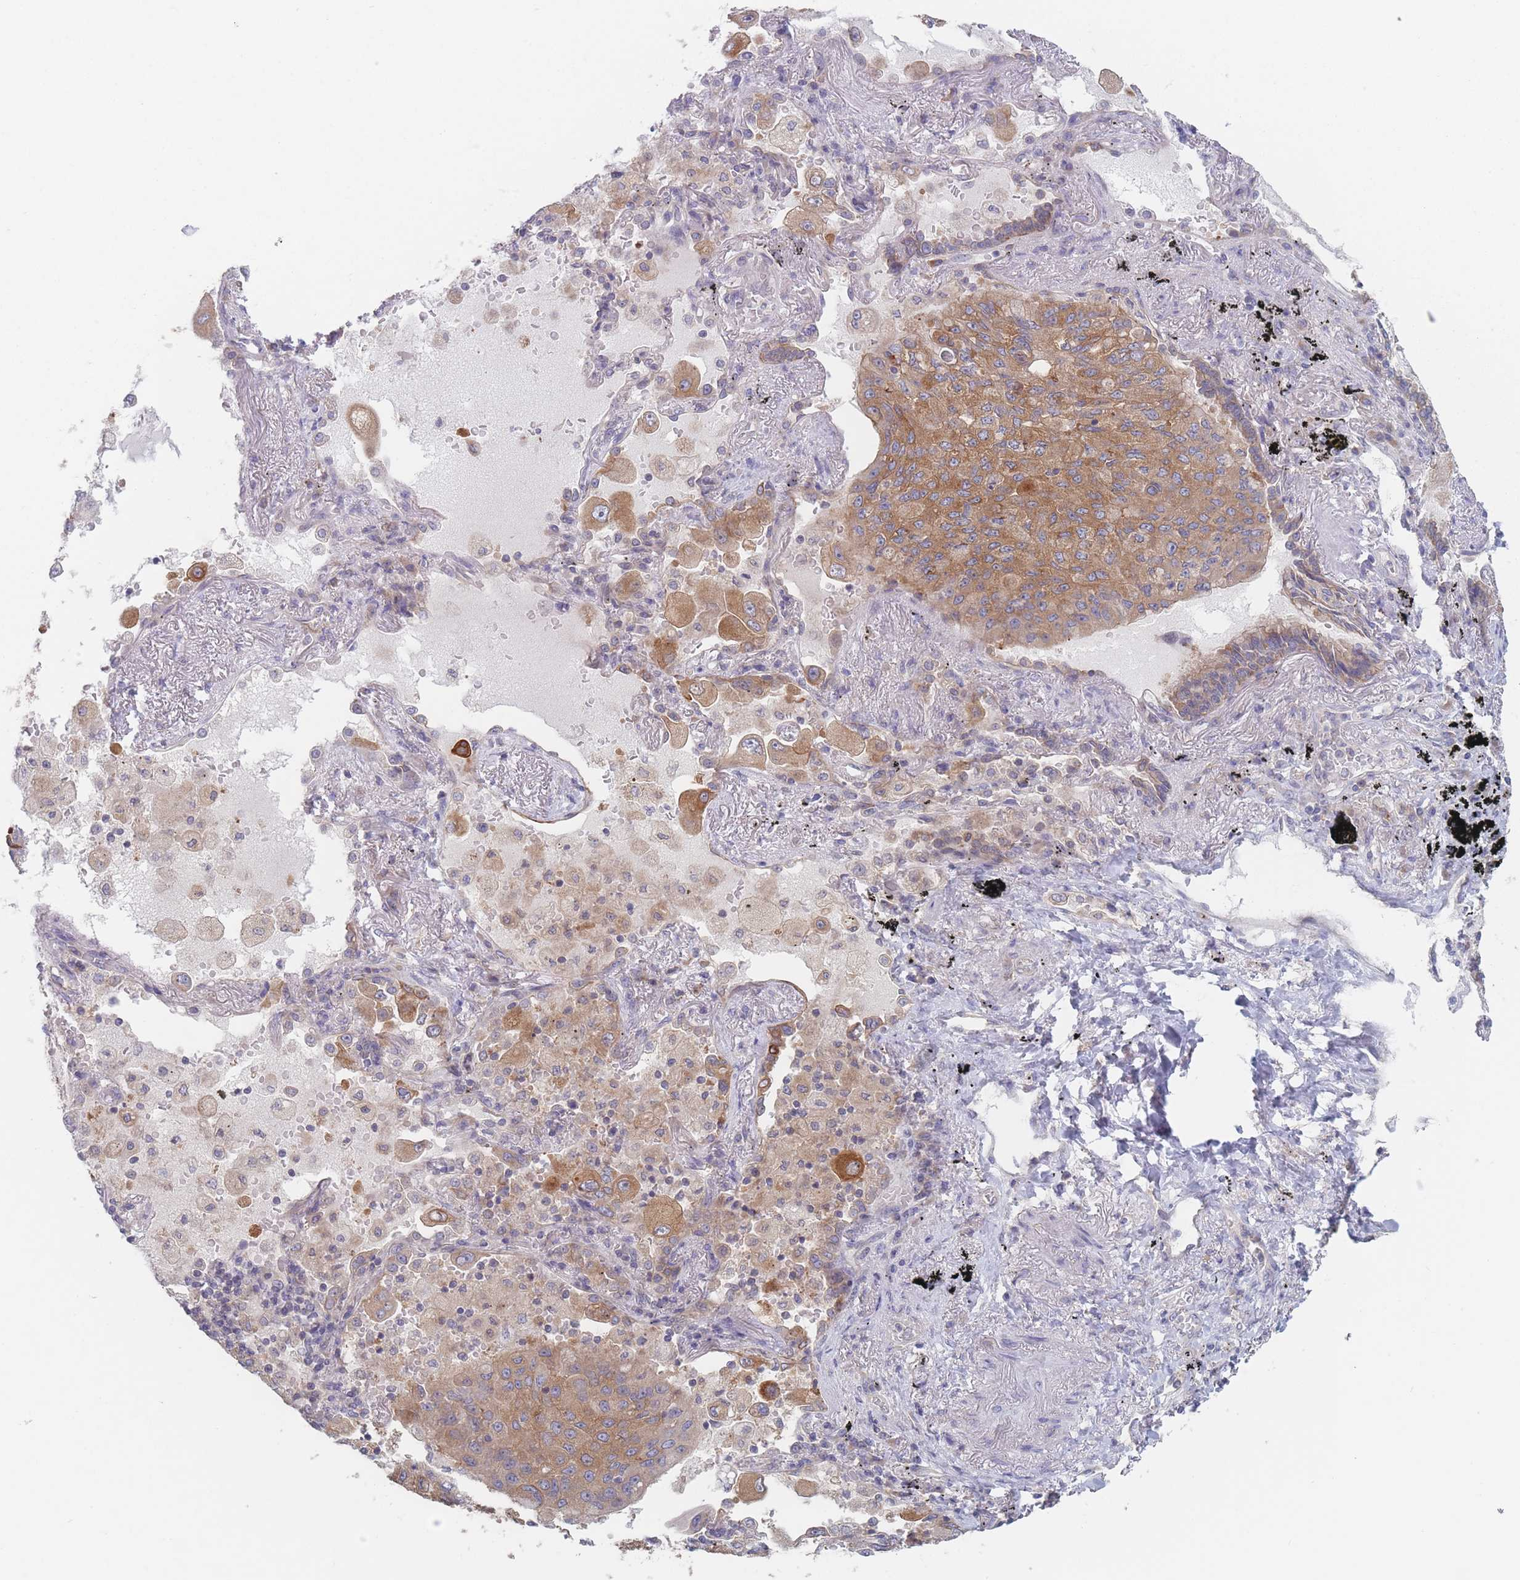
{"staining": {"intensity": "moderate", "quantity": ">75%", "location": "cytoplasmic/membranous"}, "tissue": "lung cancer", "cell_type": "Tumor cells", "image_type": "cancer", "snomed": [{"axis": "morphology", "description": "Squamous cell carcinoma, NOS"}, {"axis": "topography", "description": "Lung"}], "caption": "Lung cancer (squamous cell carcinoma) tissue exhibits moderate cytoplasmic/membranous staining in about >75% of tumor cells", "gene": "EFCC1", "patient": {"sex": "male", "age": 74}}